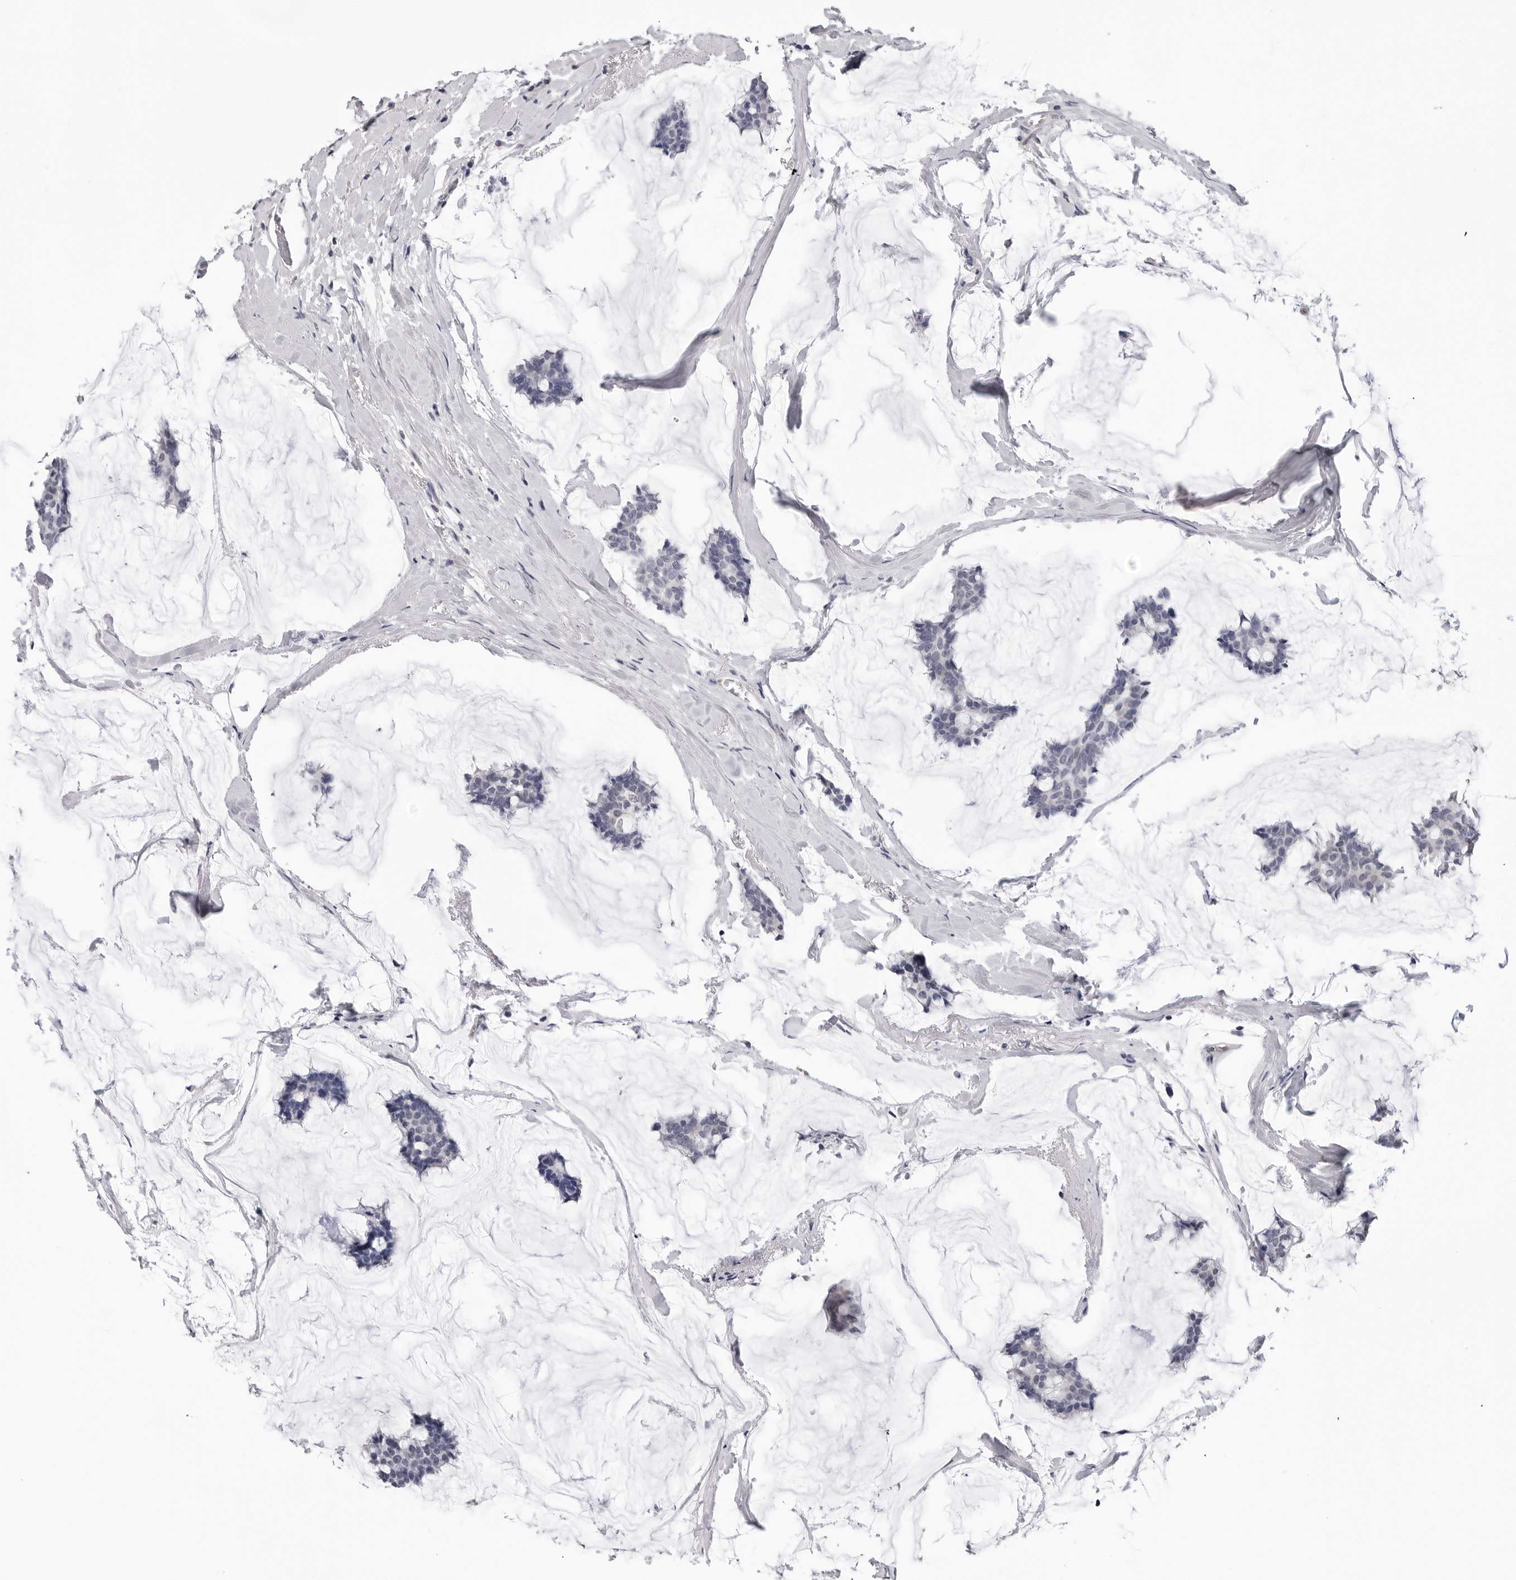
{"staining": {"intensity": "negative", "quantity": "none", "location": "none"}, "tissue": "breast cancer", "cell_type": "Tumor cells", "image_type": "cancer", "snomed": [{"axis": "morphology", "description": "Duct carcinoma"}, {"axis": "topography", "description": "Breast"}], "caption": "An IHC histopathology image of breast infiltrating ductal carcinoma is shown. There is no staining in tumor cells of breast infiltrating ductal carcinoma.", "gene": "TRMT13", "patient": {"sex": "female", "age": 93}}